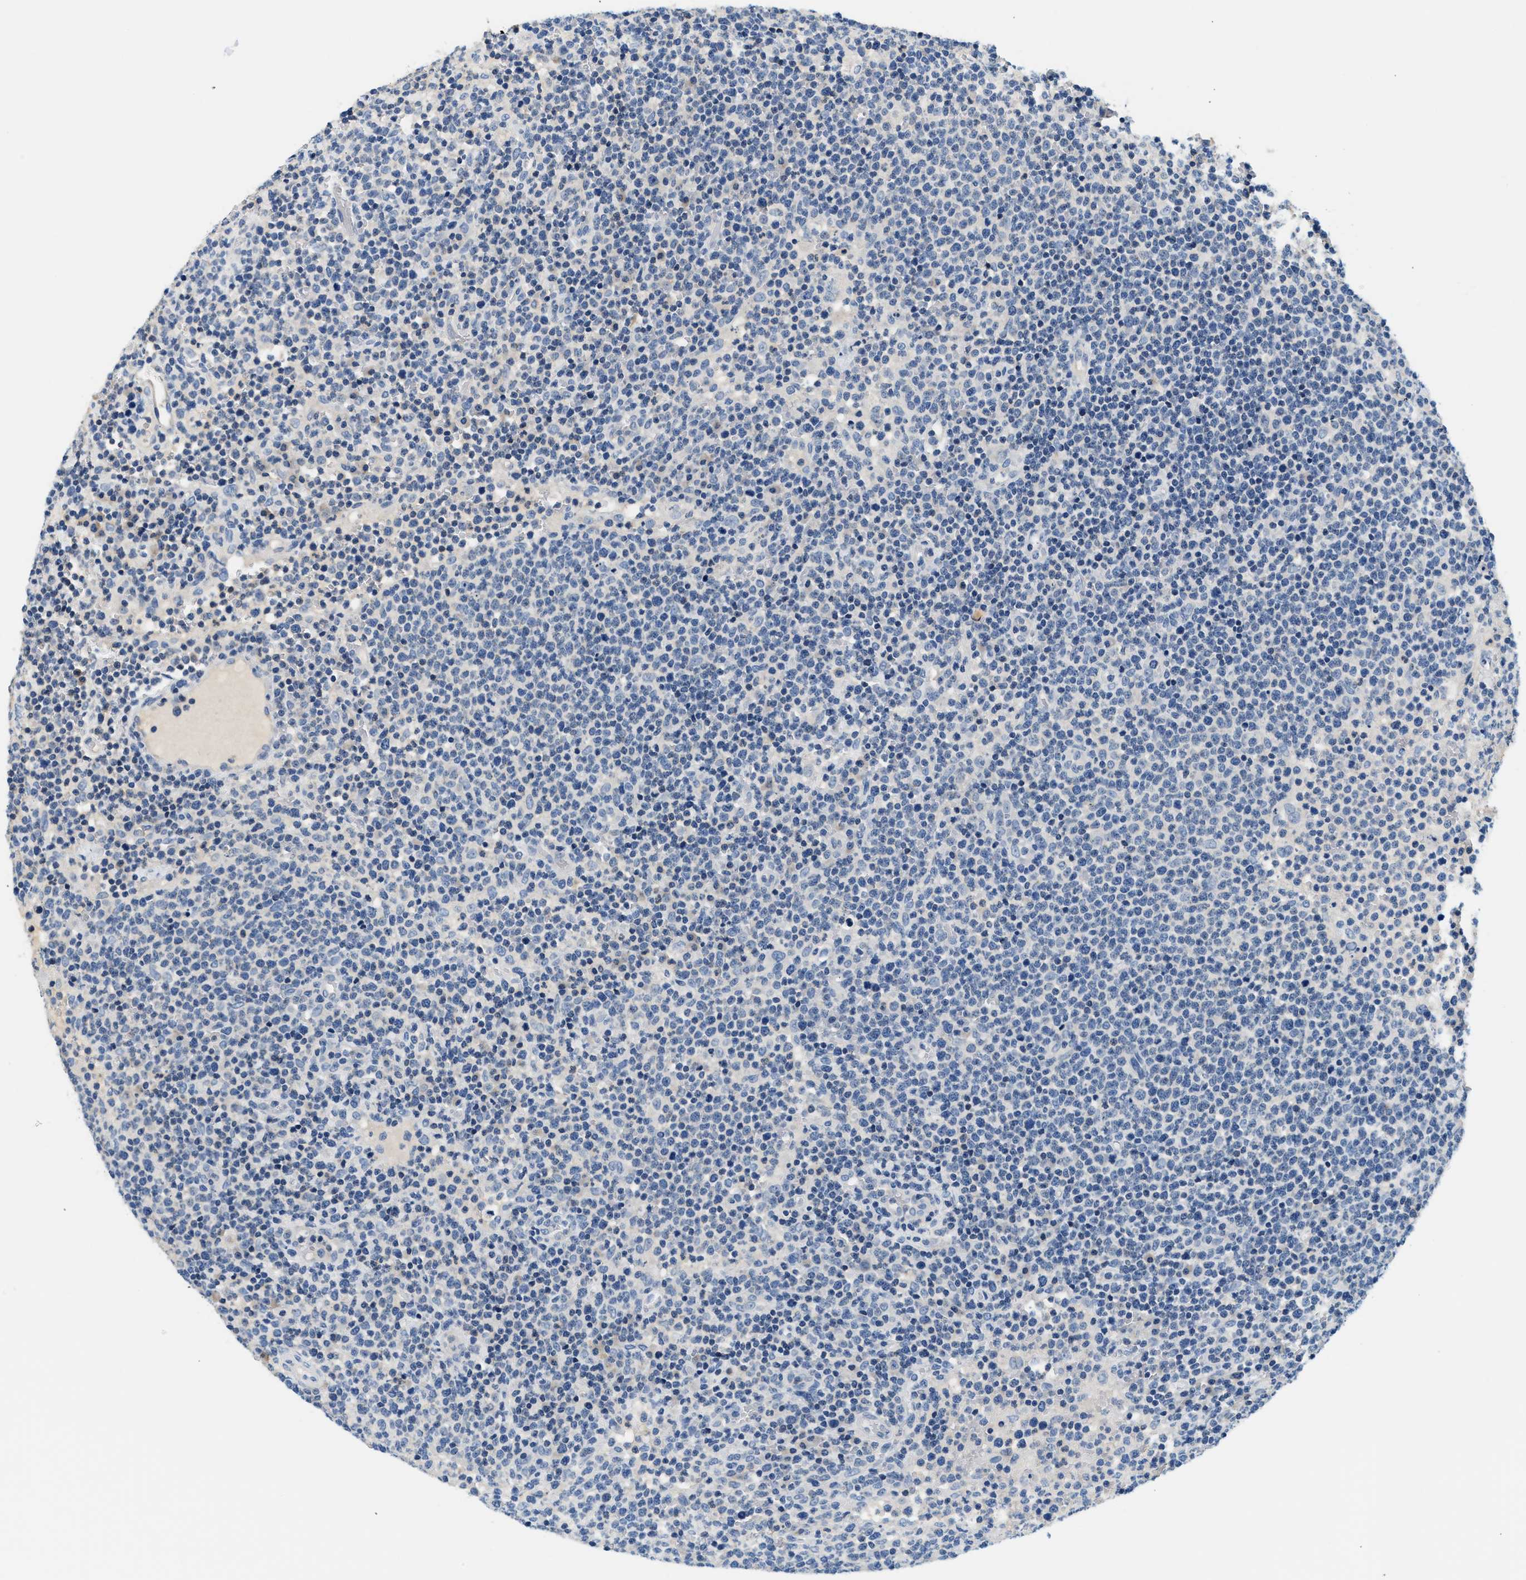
{"staining": {"intensity": "negative", "quantity": "none", "location": "none"}, "tissue": "lymphoma", "cell_type": "Tumor cells", "image_type": "cancer", "snomed": [{"axis": "morphology", "description": "Malignant lymphoma, non-Hodgkin's type, High grade"}, {"axis": "topography", "description": "Lymph node"}], "caption": "This is a micrograph of immunohistochemistry staining of lymphoma, which shows no staining in tumor cells.", "gene": "SLC35E1", "patient": {"sex": "male", "age": 61}}